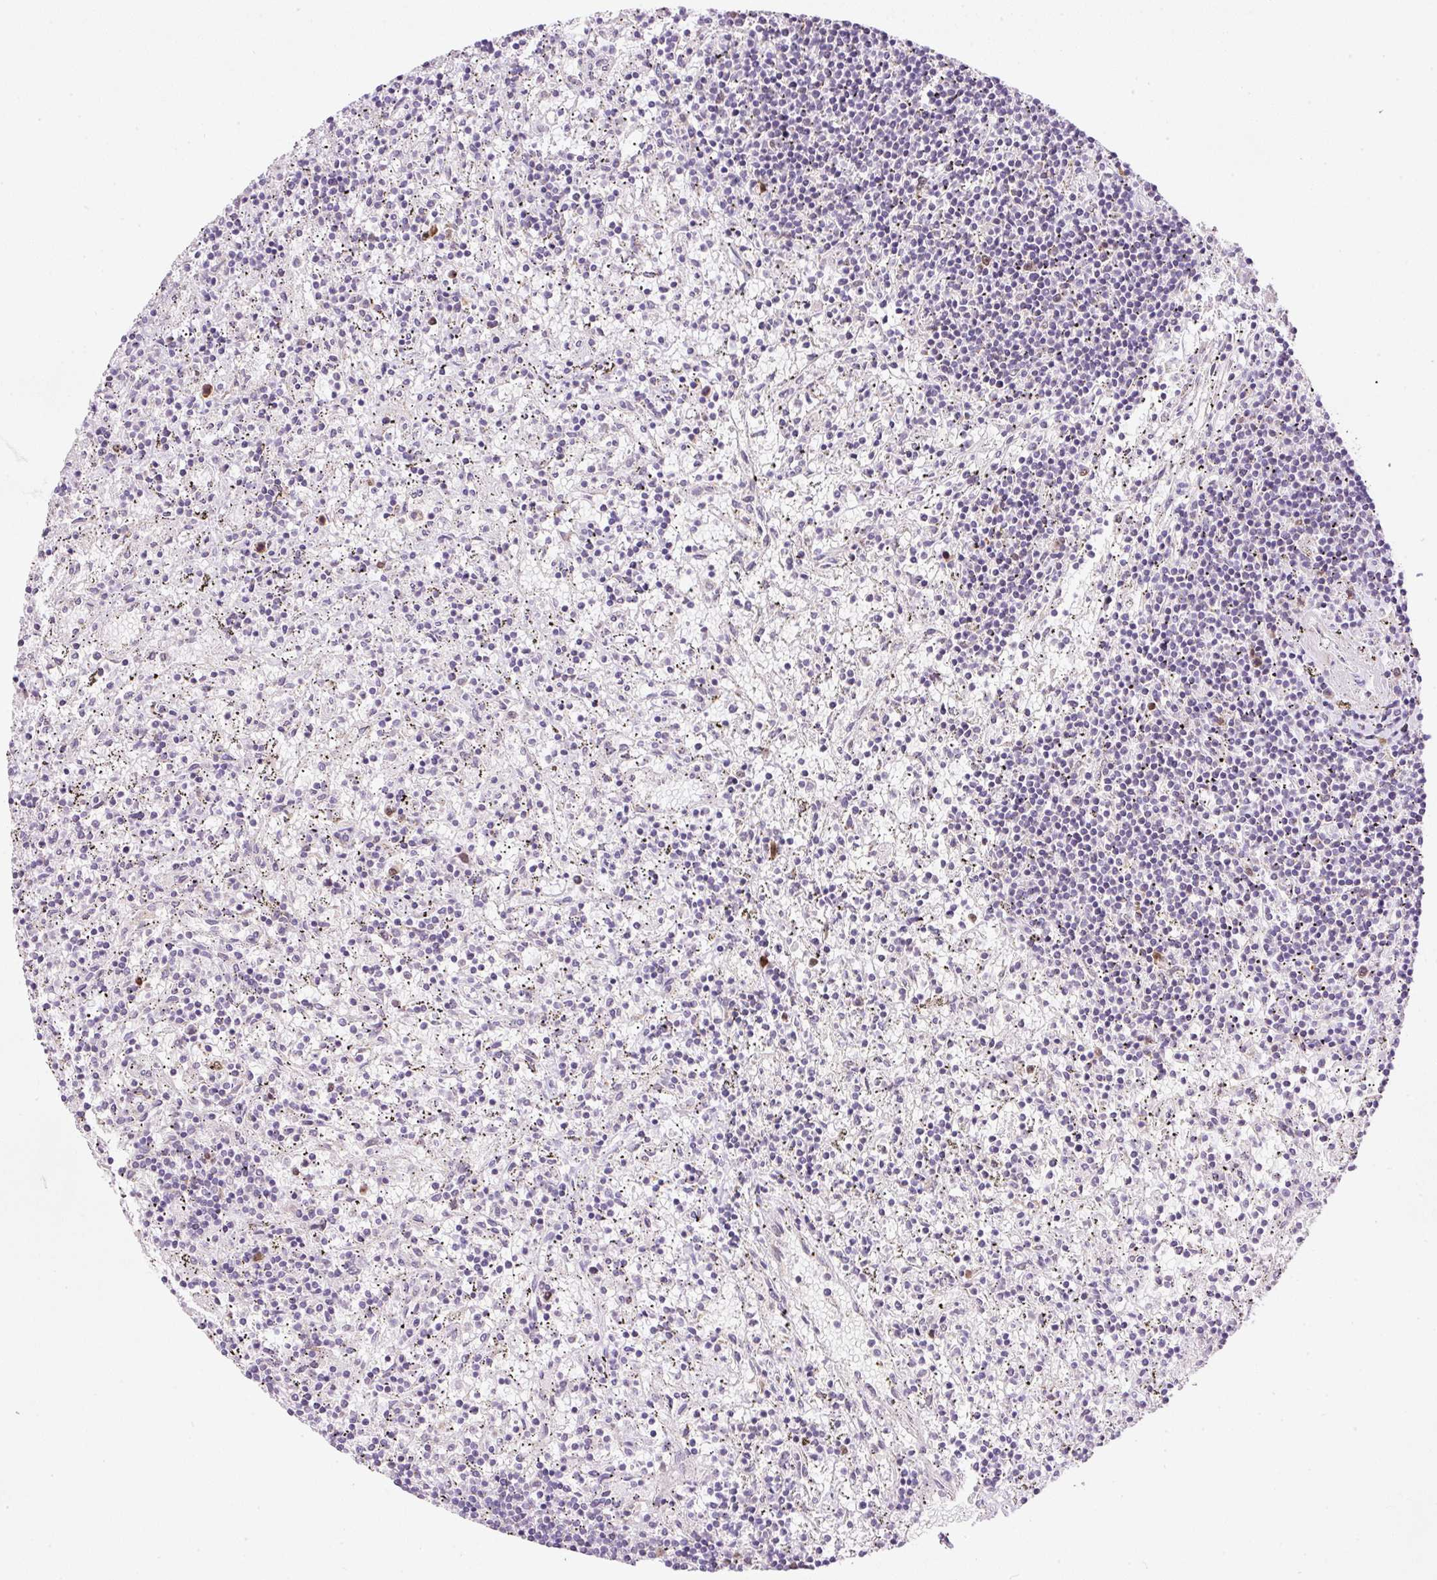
{"staining": {"intensity": "negative", "quantity": "none", "location": "none"}, "tissue": "lymphoma", "cell_type": "Tumor cells", "image_type": "cancer", "snomed": [{"axis": "morphology", "description": "Malignant lymphoma, non-Hodgkin's type, Low grade"}, {"axis": "topography", "description": "Spleen"}], "caption": "This is an IHC image of human malignant lymphoma, non-Hodgkin's type (low-grade). There is no positivity in tumor cells.", "gene": "KPNA2", "patient": {"sex": "male", "age": 76}}